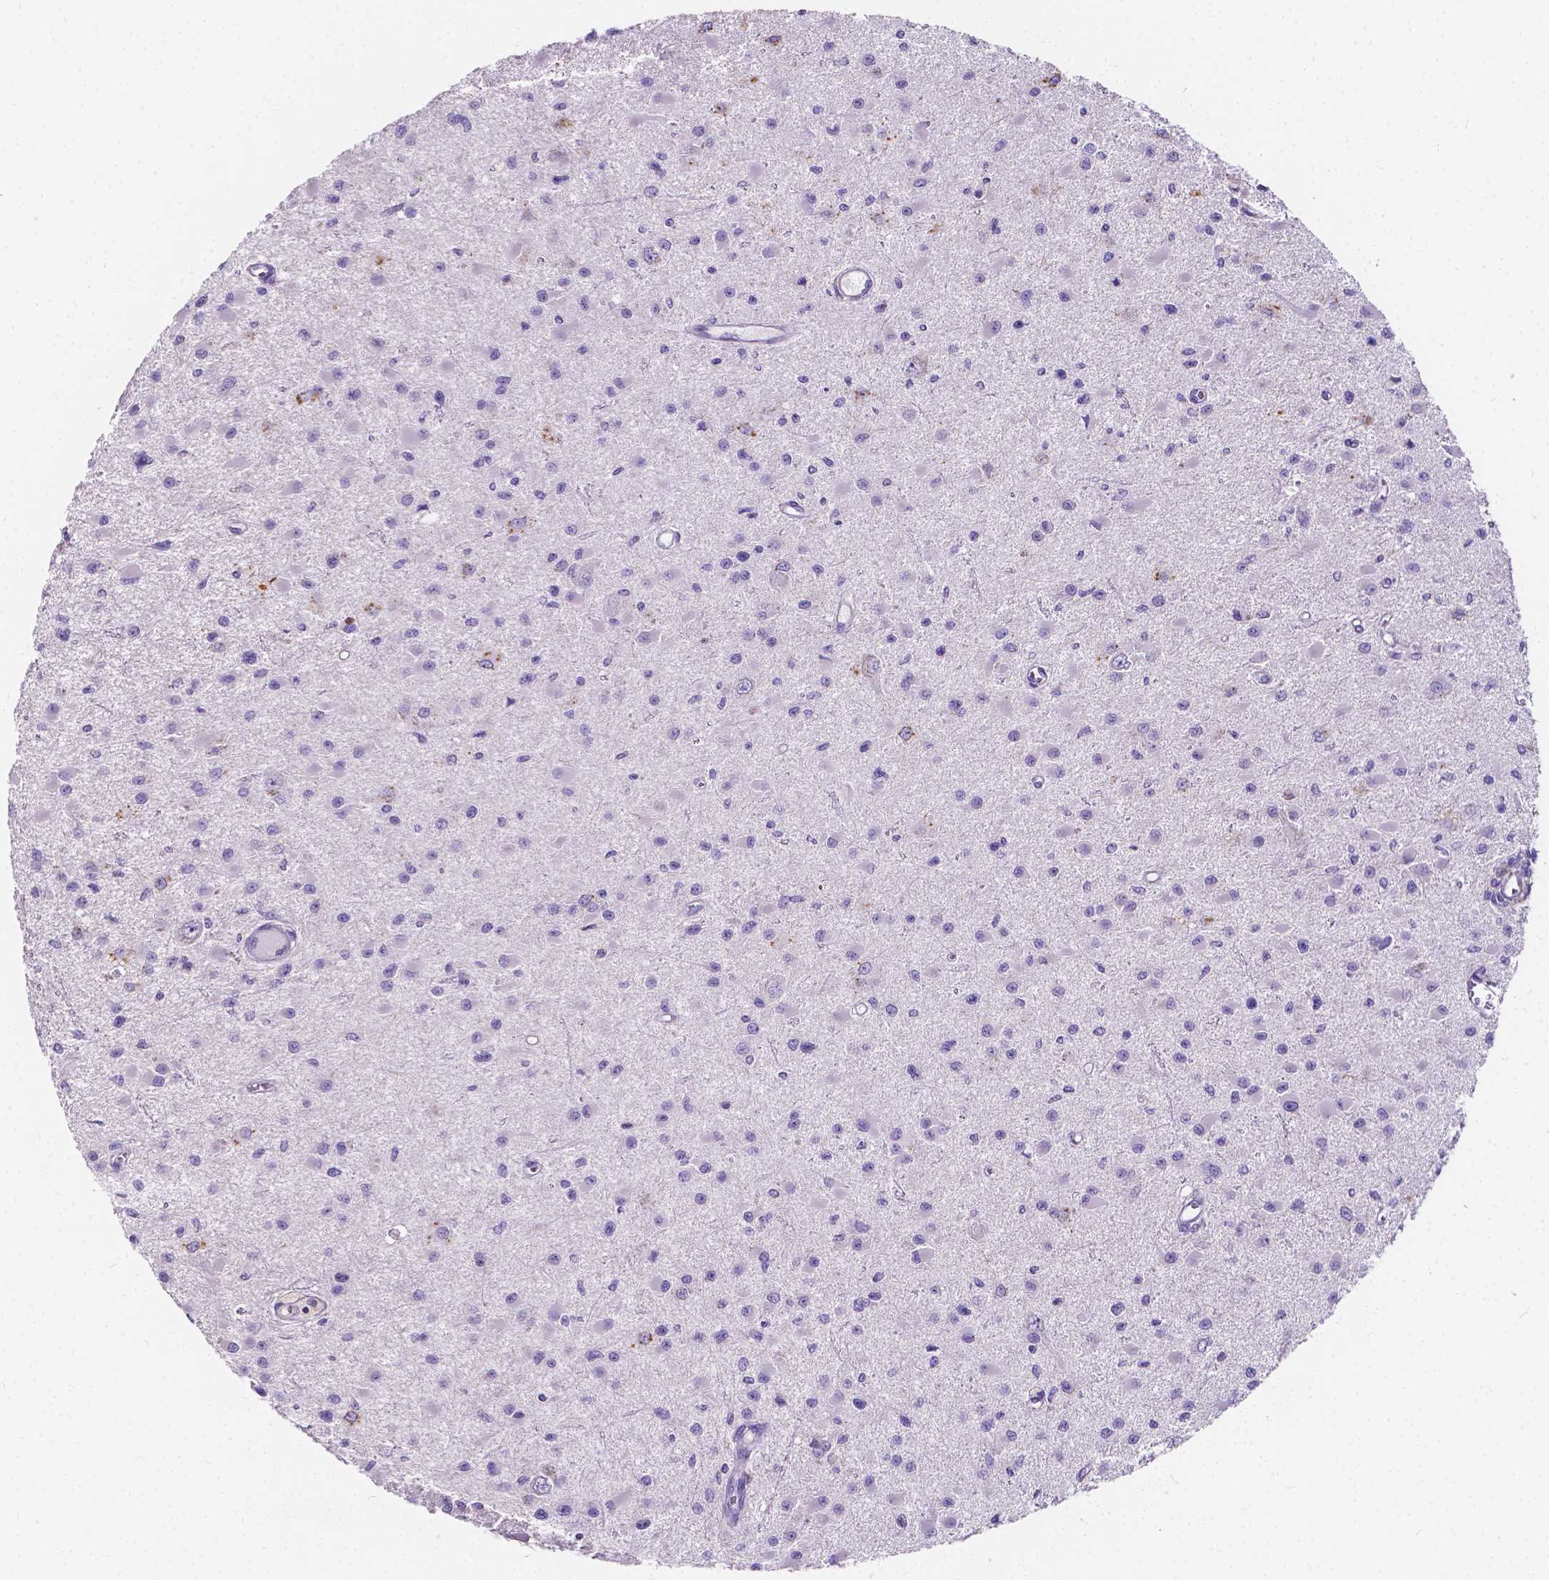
{"staining": {"intensity": "negative", "quantity": "none", "location": "none"}, "tissue": "glioma", "cell_type": "Tumor cells", "image_type": "cancer", "snomed": [{"axis": "morphology", "description": "Glioma, malignant, High grade"}, {"axis": "topography", "description": "Brain"}], "caption": "DAB immunohistochemical staining of human malignant glioma (high-grade) shows no significant expression in tumor cells. Brightfield microscopy of IHC stained with DAB (brown) and hematoxylin (blue), captured at high magnification.", "gene": "CLSTN2", "patient": {"sex": "male", "age": 54}}